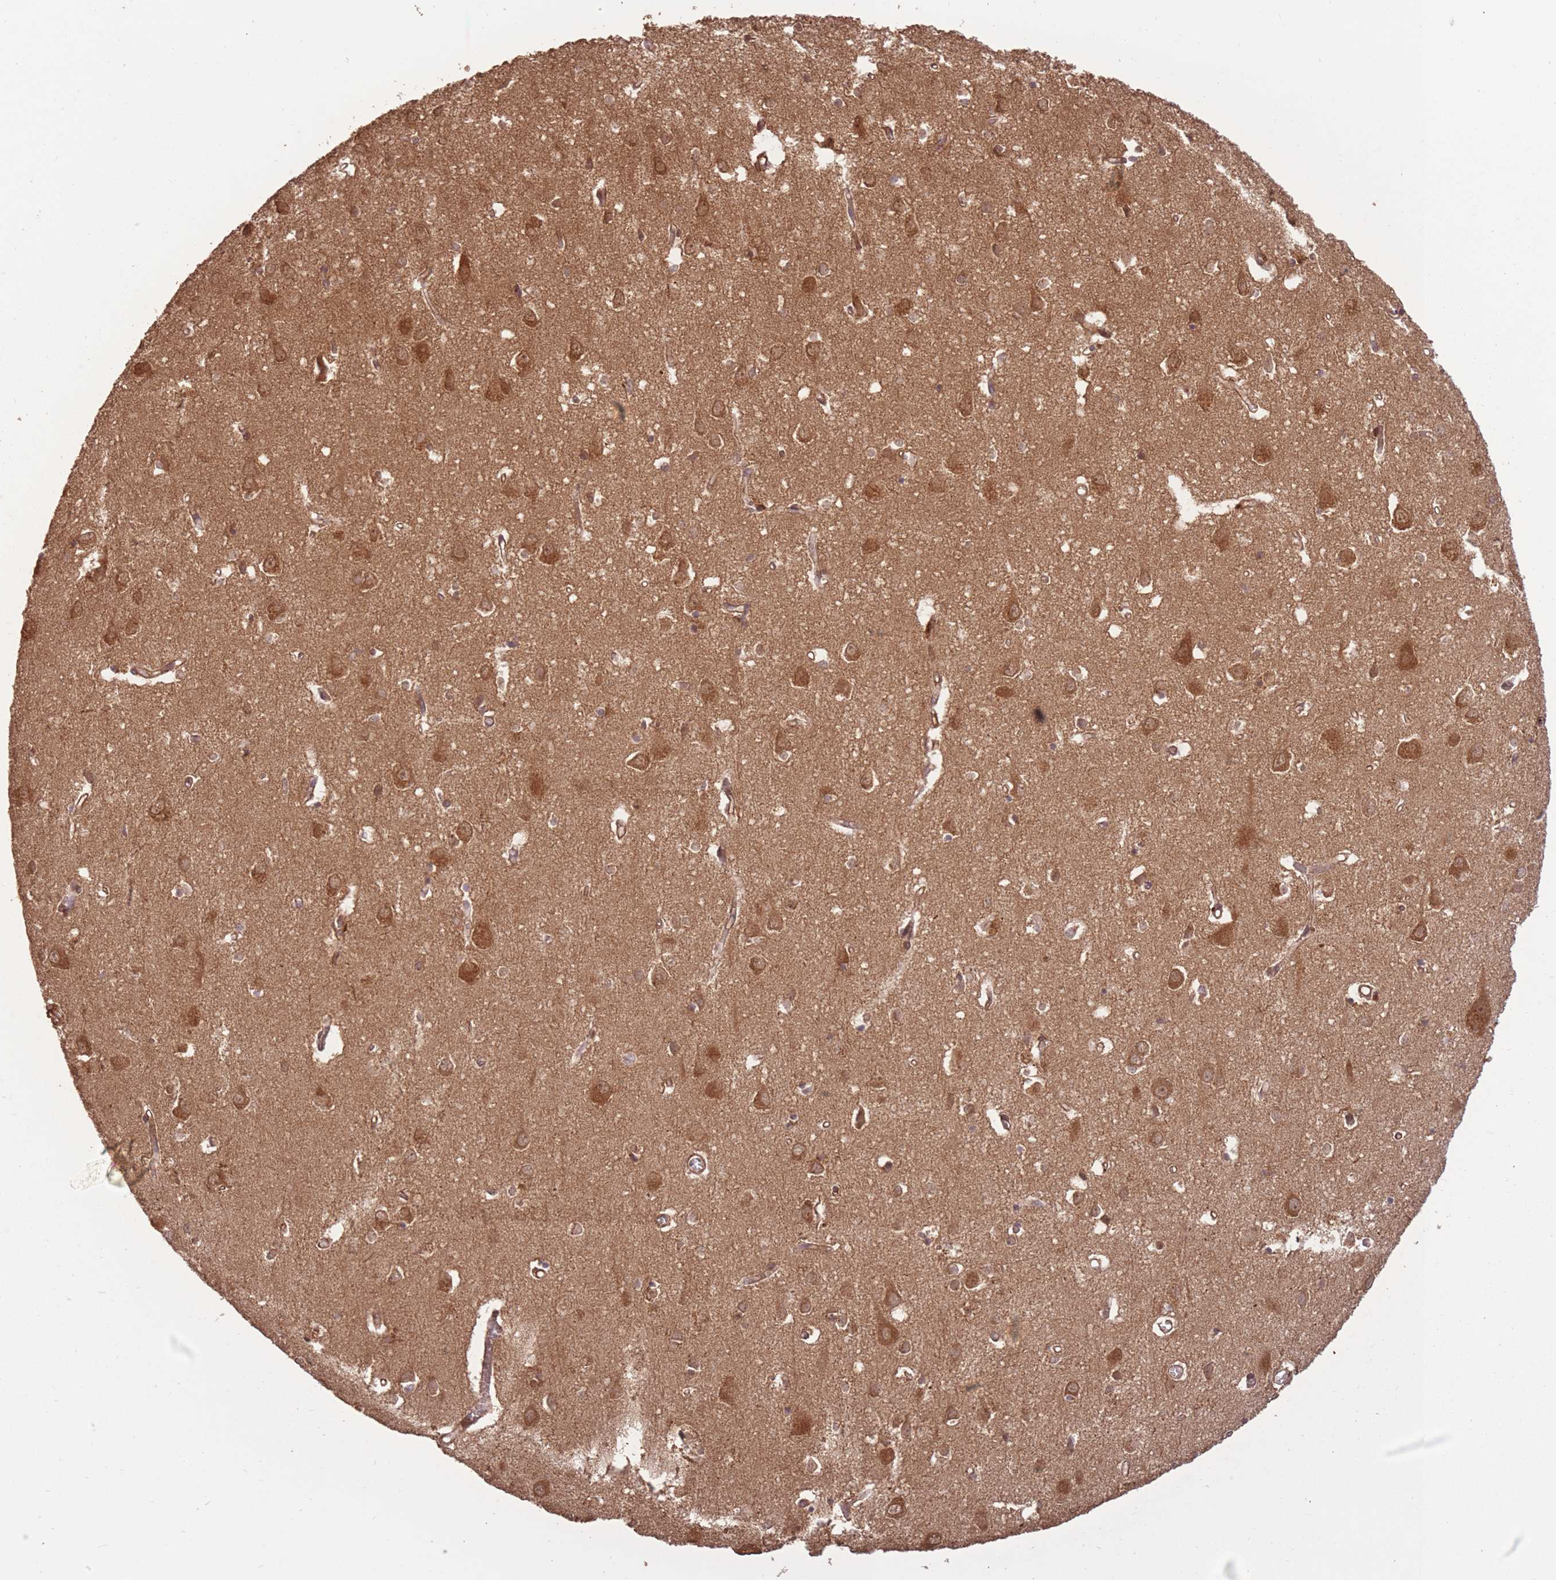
{"staining": {"intensity": "moderate", "quantity": ">75%", "location": "cytoplasmic/membranous"}, "tissue": "cerebral cortex", "cell_type": "Endothelial cells", "image_type": "normal", "snomed": [{"axis": "morphology", "description": "Normal tissue, NOS"}, {"axis": "topography", "description": "Cerebral cortex"}], "caption": "Brown immunohistochemical staining in benign cerebral cortex reveals moderate cytoplasmic/membranous positivity in about >75% of endothelial cells. Ihc stains the protein in brown and the nuclei are stained blue.", "gene": "ERBB3", "patient": {"sex": "male", "age": 70}}